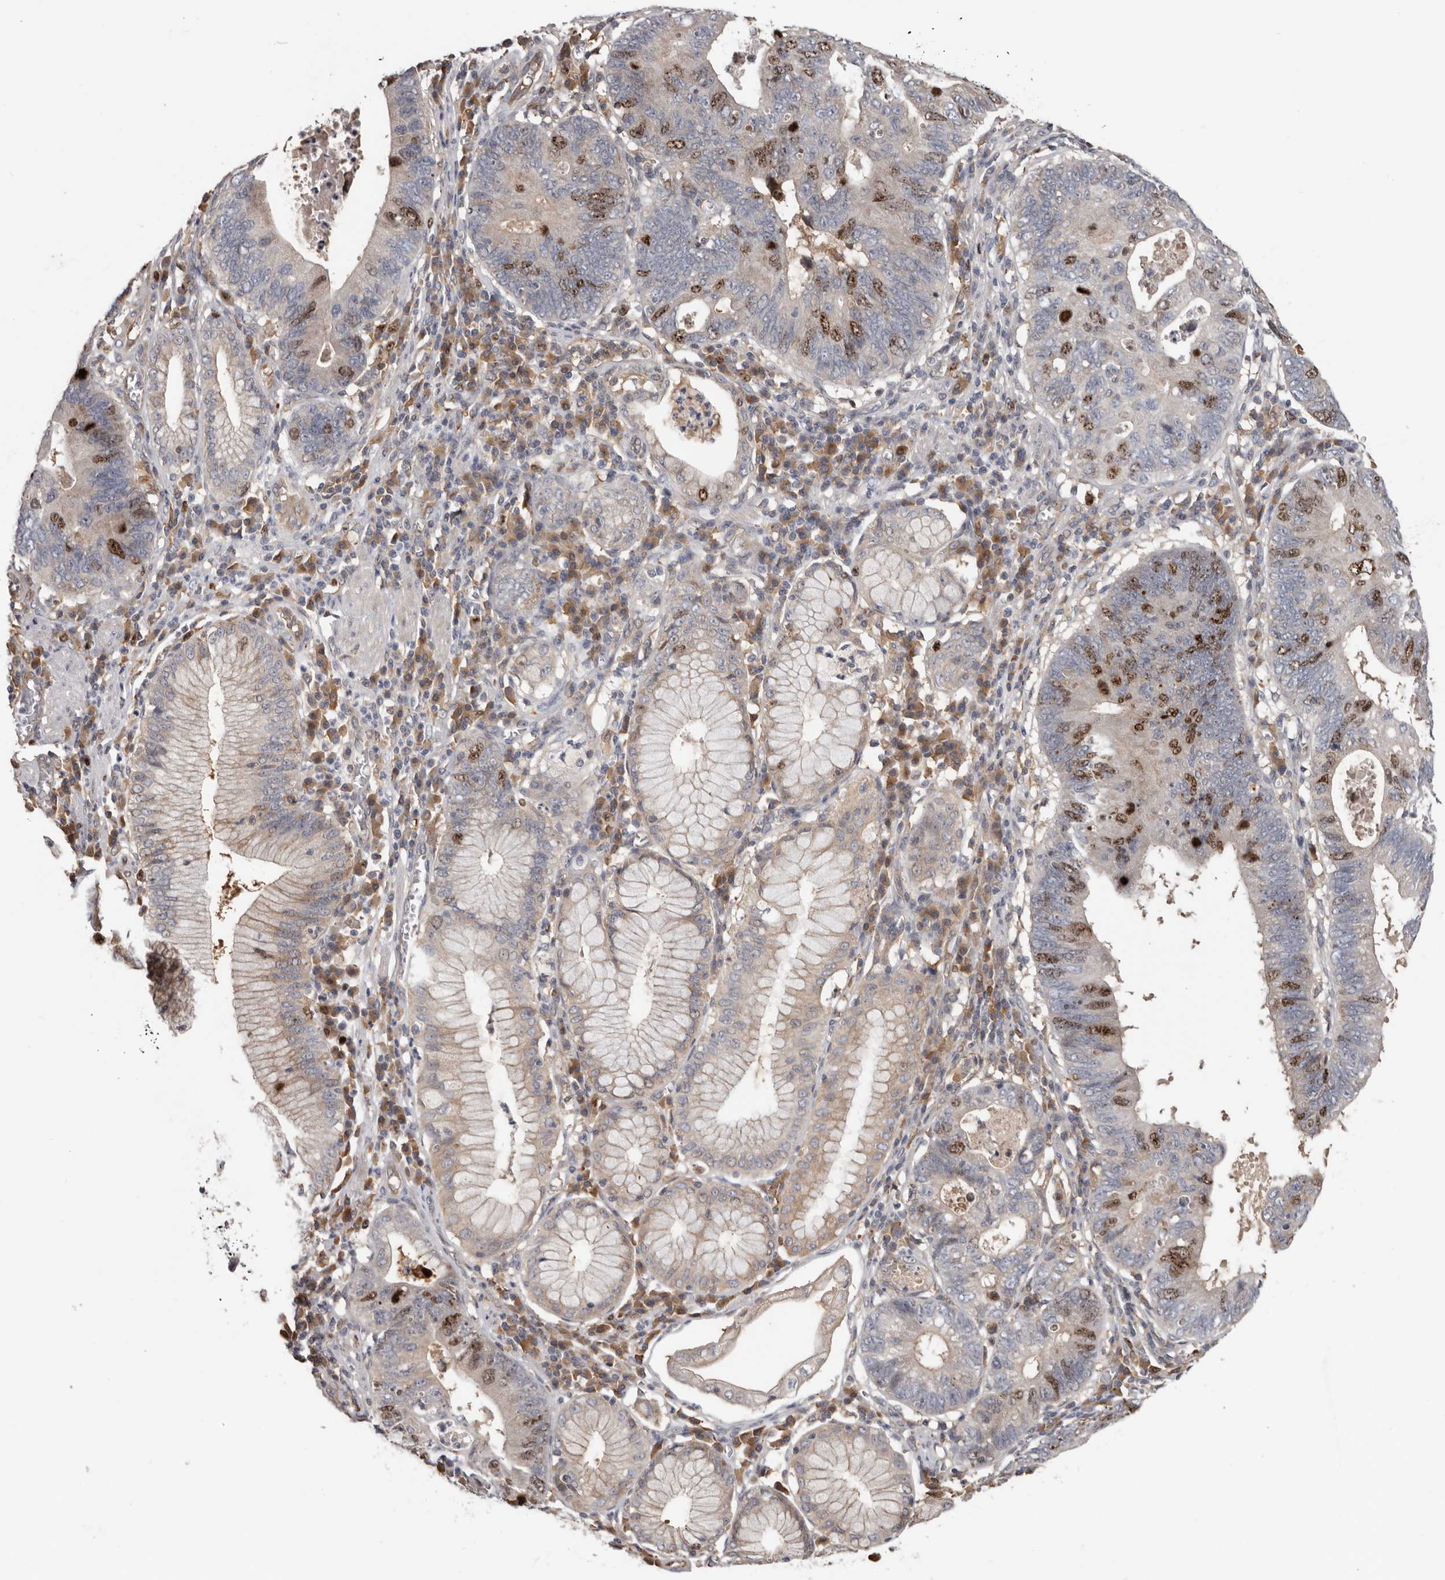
{"staining": {"intensity": "moderate", "quantity": "25%-75%", "location": "nuclear"}, "tissue": "stomach cancer", "cell_type": "Tumor cells", "image_type": "cancer", "snomed": [{"axis": "morphology", "description": "Adenocarcinoma, NOS"}, {"axis": "topography", "description": "Stomach"}], "caption": "Human stomach cancer stained with a protein marker exhibits moderate staining in tumor cells.", "gene": "CDCA8", "patient": {"sex": "male", "age": 59}}